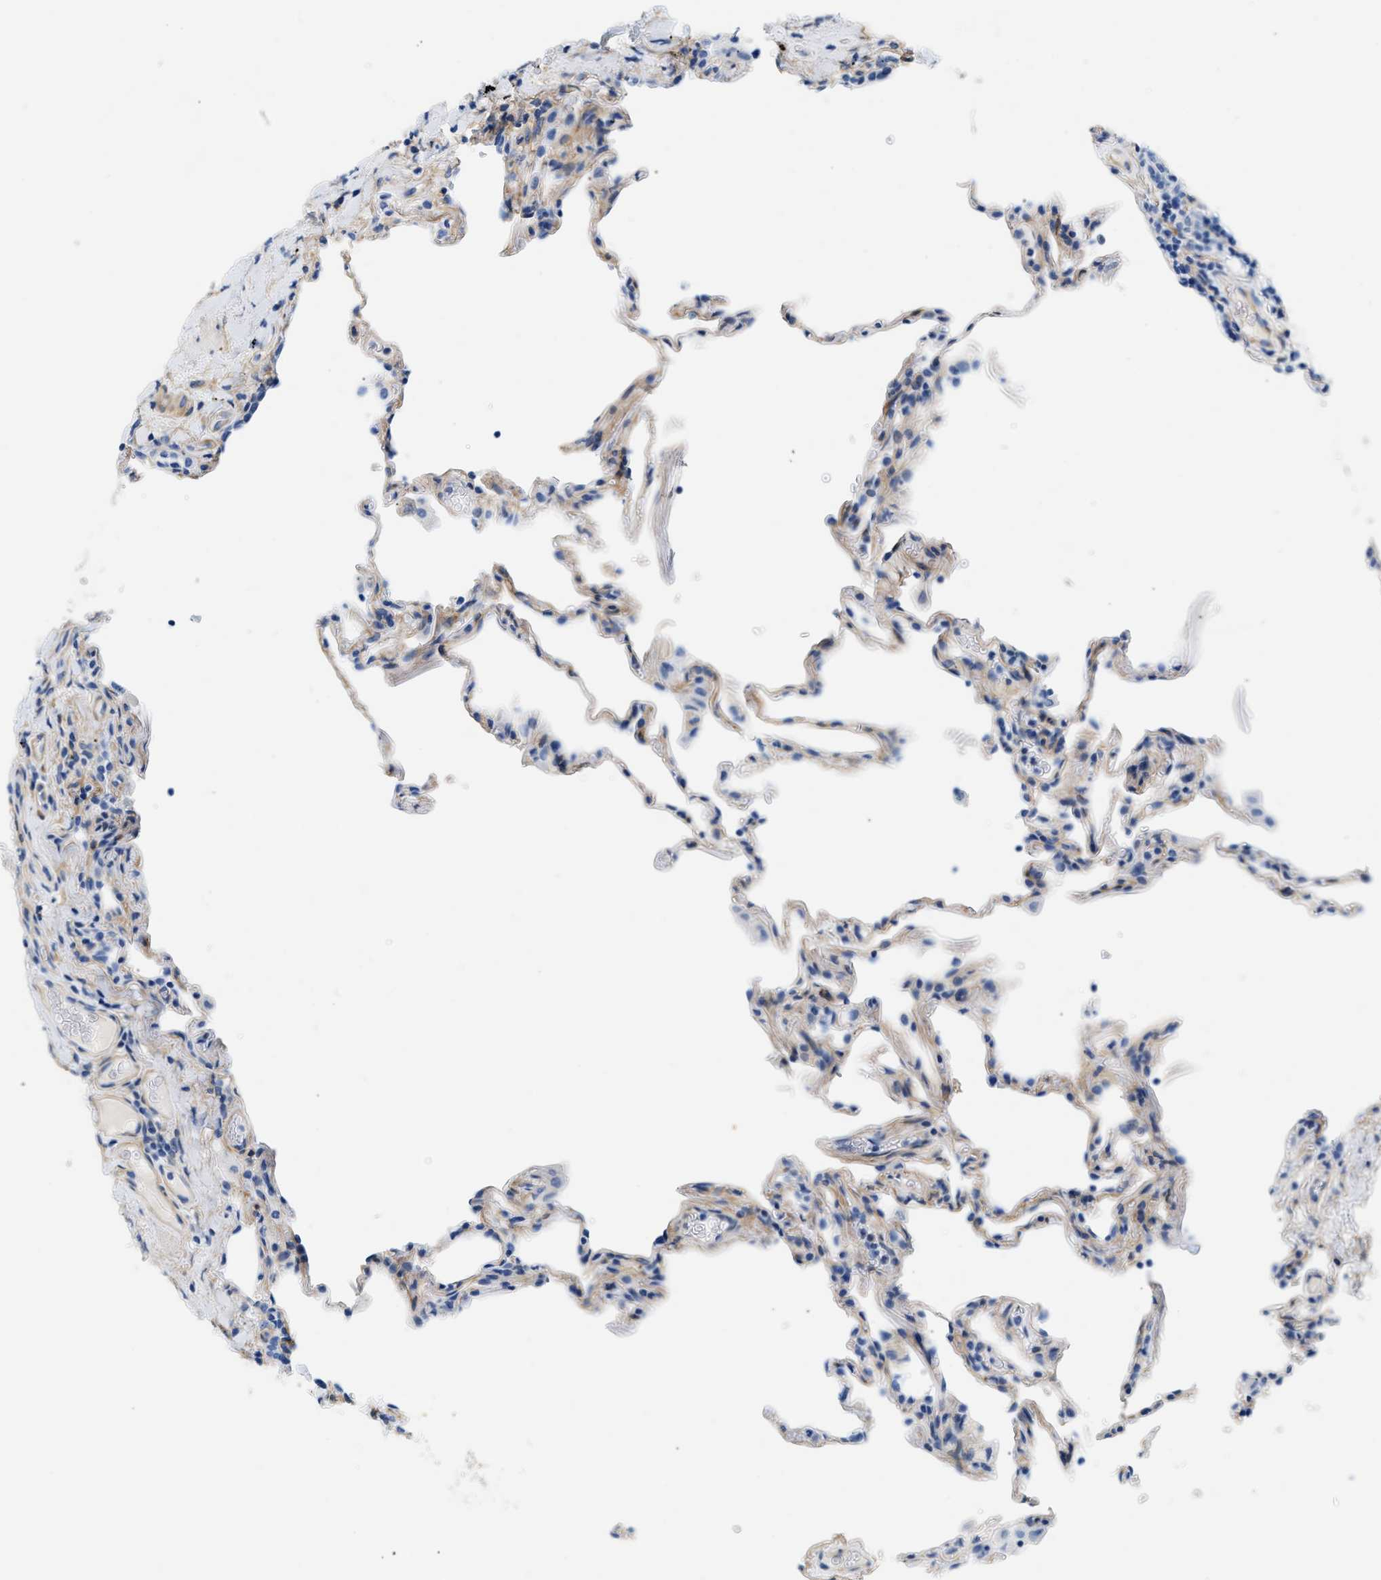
{"staining": {"intensity": "negative", "quantity": "none", "location": "none"}, "tissue": "lung", "cell_type": "Alveolar cells", "image_type": "normal", "snomed": [{"axis": "morphology", "description": "Normal tissue, NOS"}, {"axis": "topography", "description": "Lung"}], "caption": "A photomicrograph of human lung is negative for staining in alveolar cells. (Brightfield microscopy of DAB (3,3'-diaminobenzidine) immunohistochemistry at high magnification).", "gene": "PDGFRB", "patient": {"sex": "male", "age": 59}}